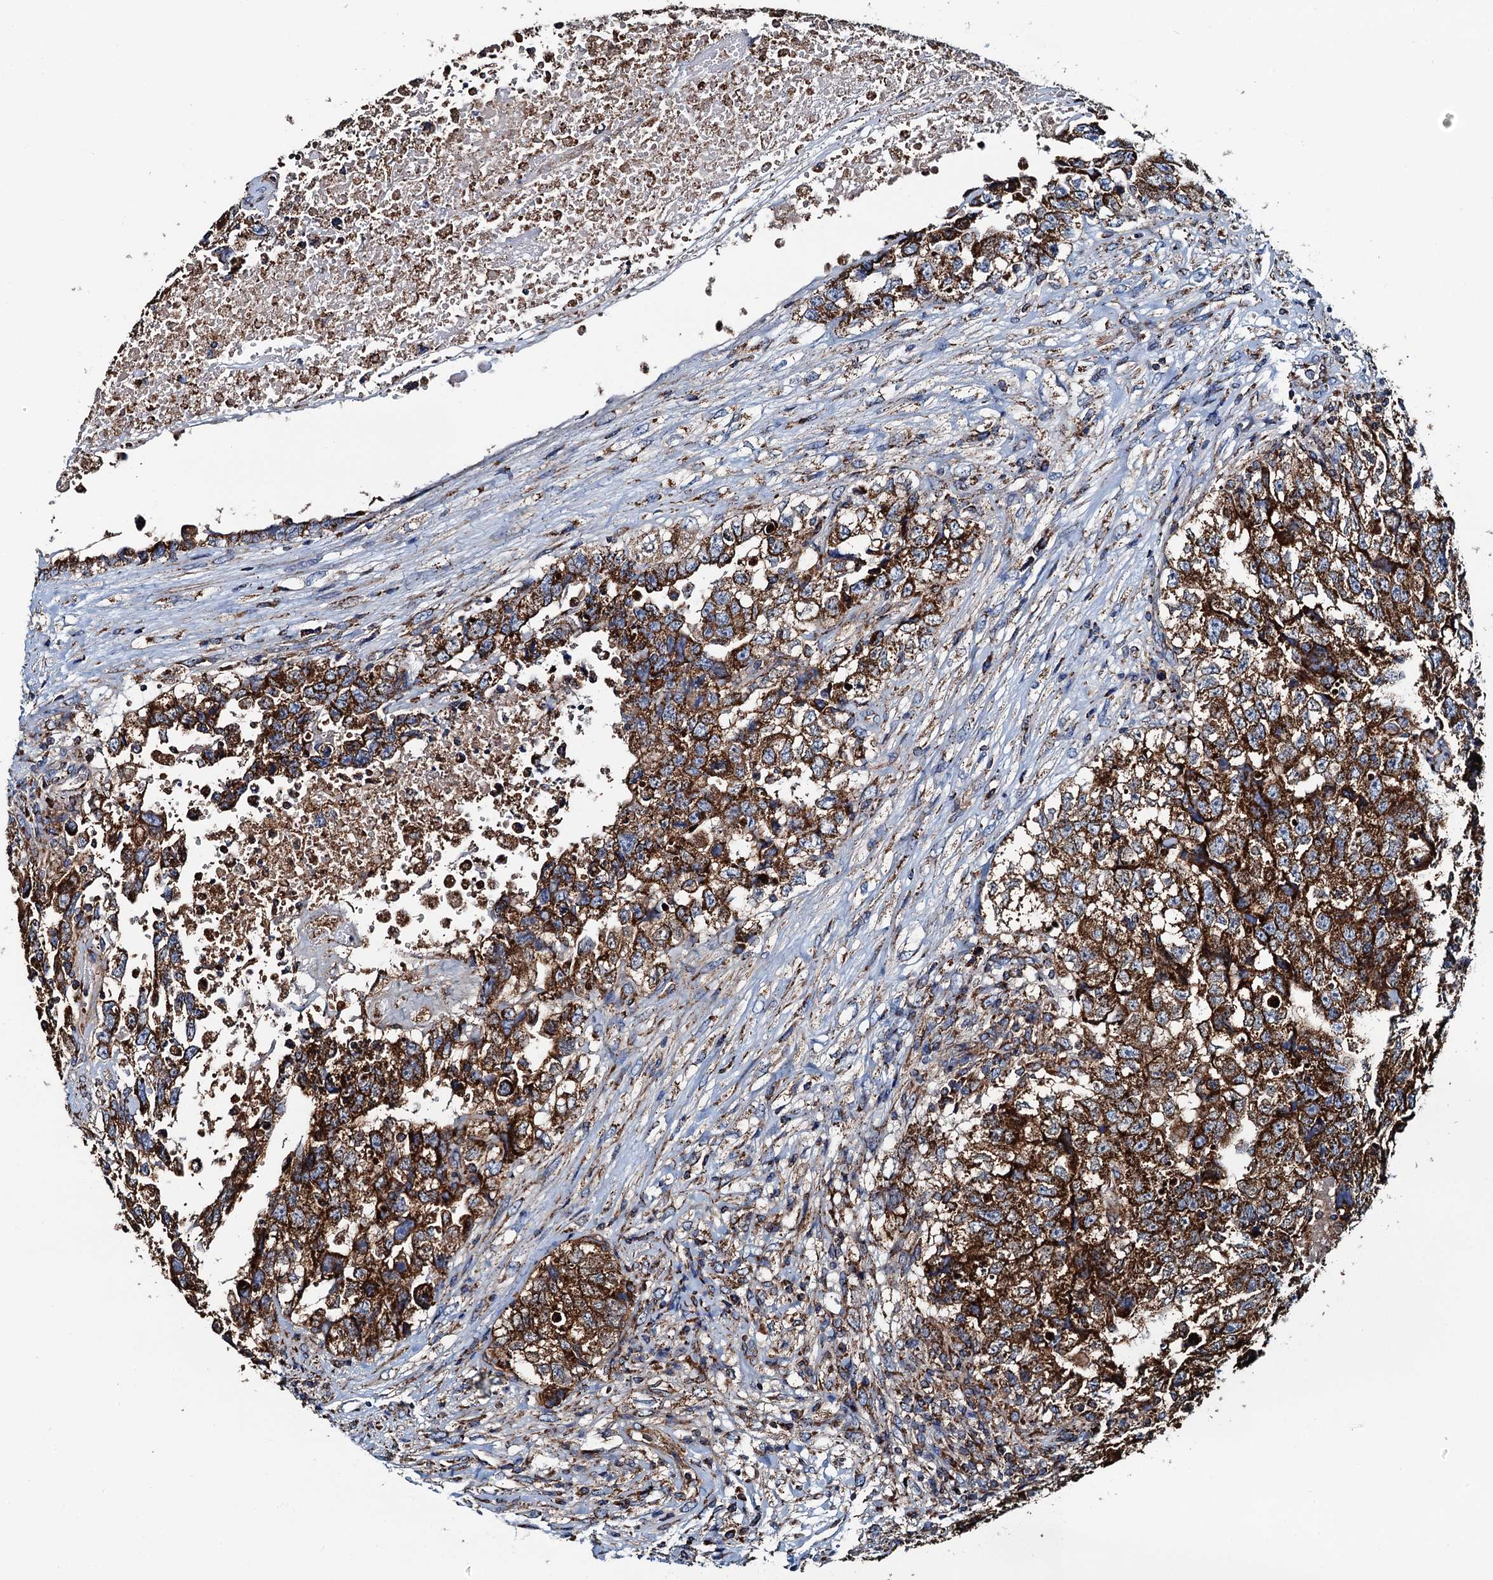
{"staining": {"intensity": "strong", "quantity": ">75%", "location": "cytoplasmic/membranous"}, "tissue": "testis cancer", "cell_type": "Tumor cells", "image_type": "cancer", "snomed": [{"axis": "morphology", "description": "Carcinoma, Embryonal, NOS"}, {"axis": "topography", "description": "Testis"}], "caption": "Testis cancer (embryonal carcinoma) stained for a protein (brown) reveals strong cytoplasmic/membranous positive staining in approximately >75% of tumor cells.", "gene": "AAGAB", "patient": {"sex": "male", "age": 37}}